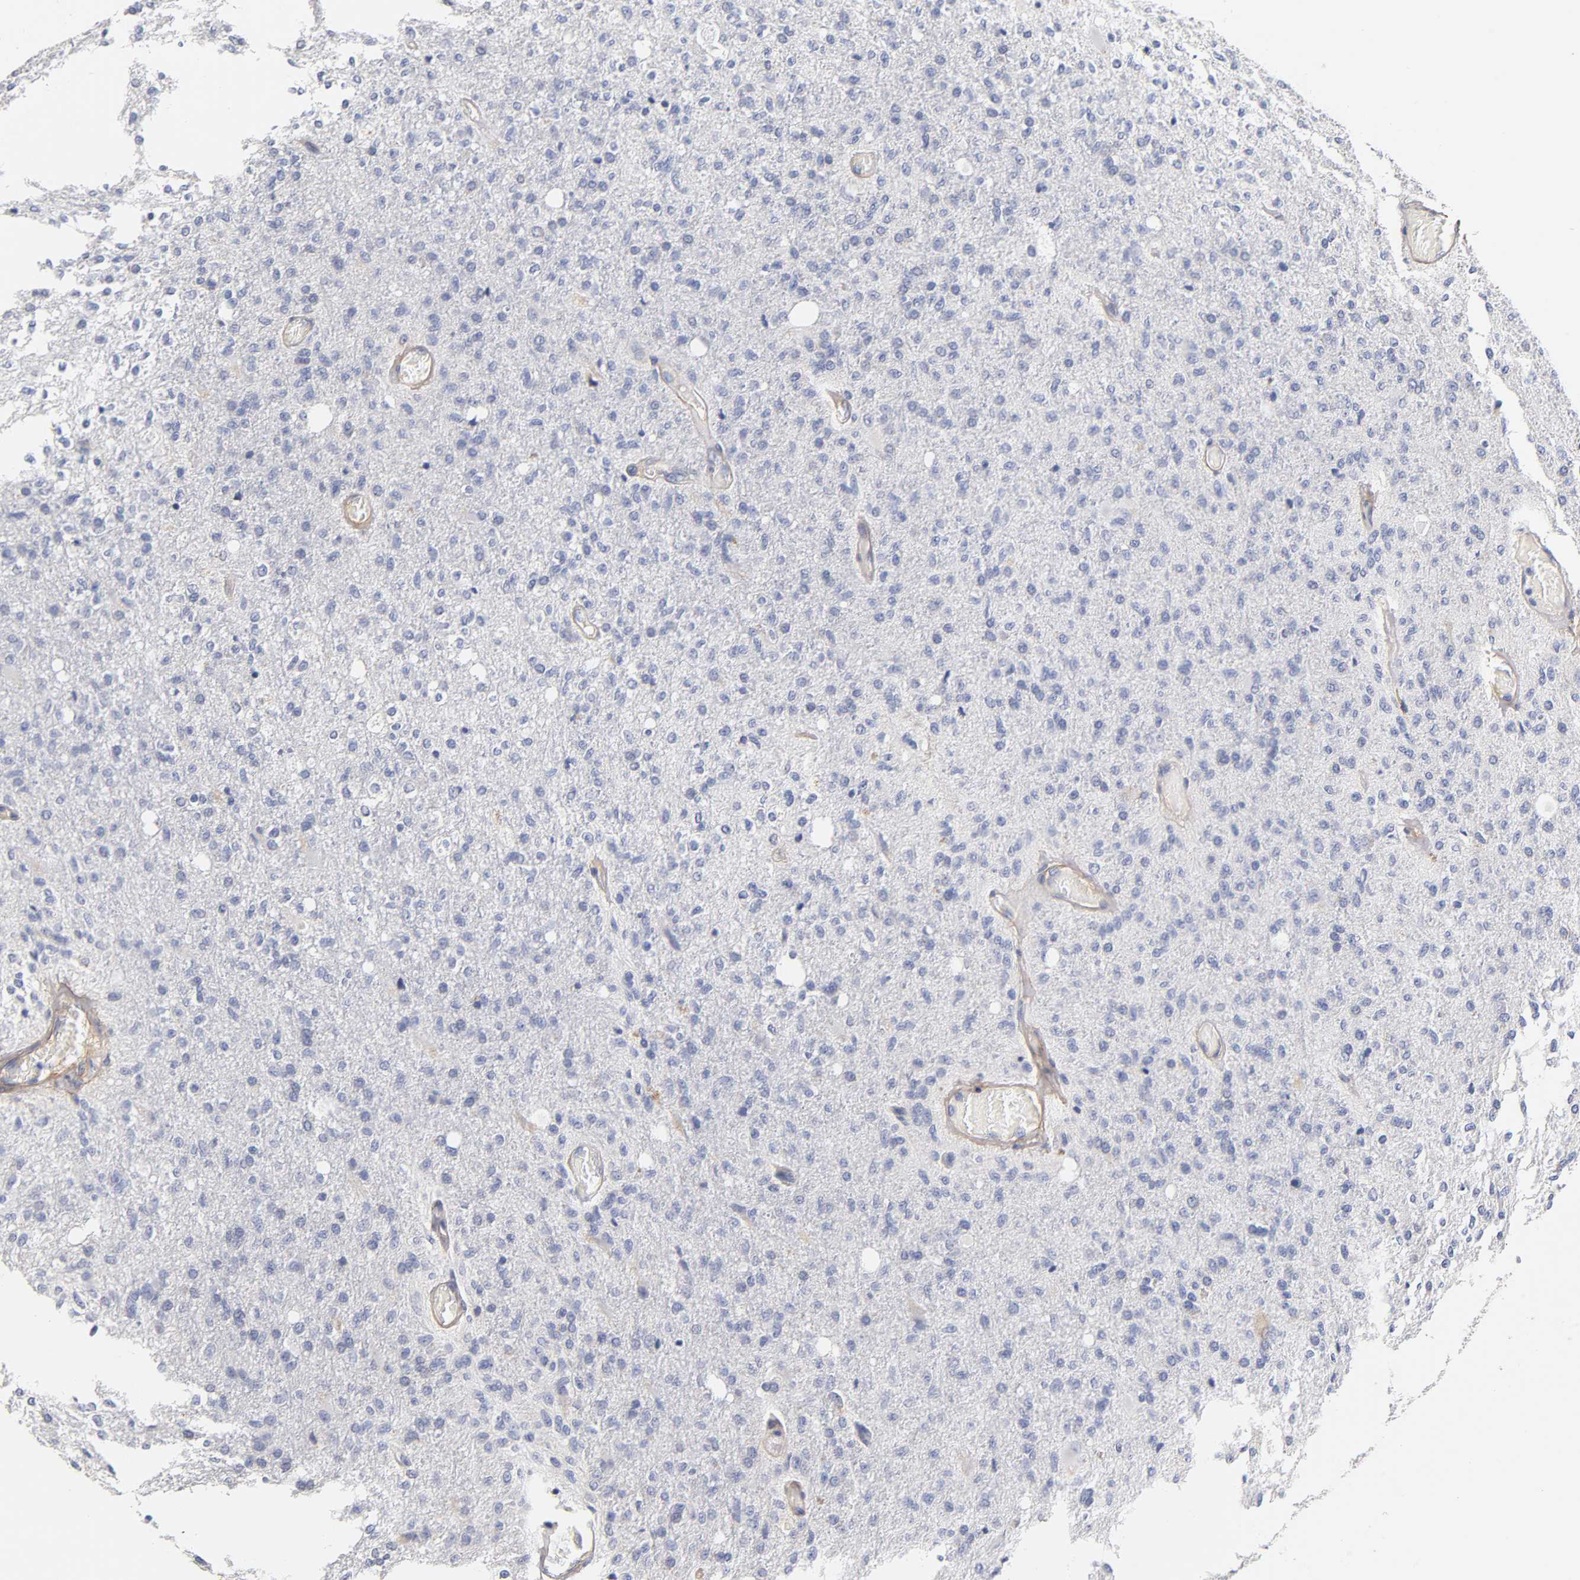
{"staining": {"intensity": "negative", "quantity": "none", "location": "none"}, "tissue": "glioma", "cell_type": "Tumor cells", "image_type": "cancer", "snomed": [{"axis": "morphology", "description": "Normal tissue, NOS"}, {"axis": "morphology", "description": "Glioma, malignant, High grade"}, {"axis": "topography", "description": "Cerebral cortex"}], "caption": "The image shows no significant positivity in tumor cells of high-grade glioma (malignant). (DAB immunohistochemistry with hematoxylin counter stain).", "gene": "LAMB1", "patient": {"sex": "male", "age": 77}}